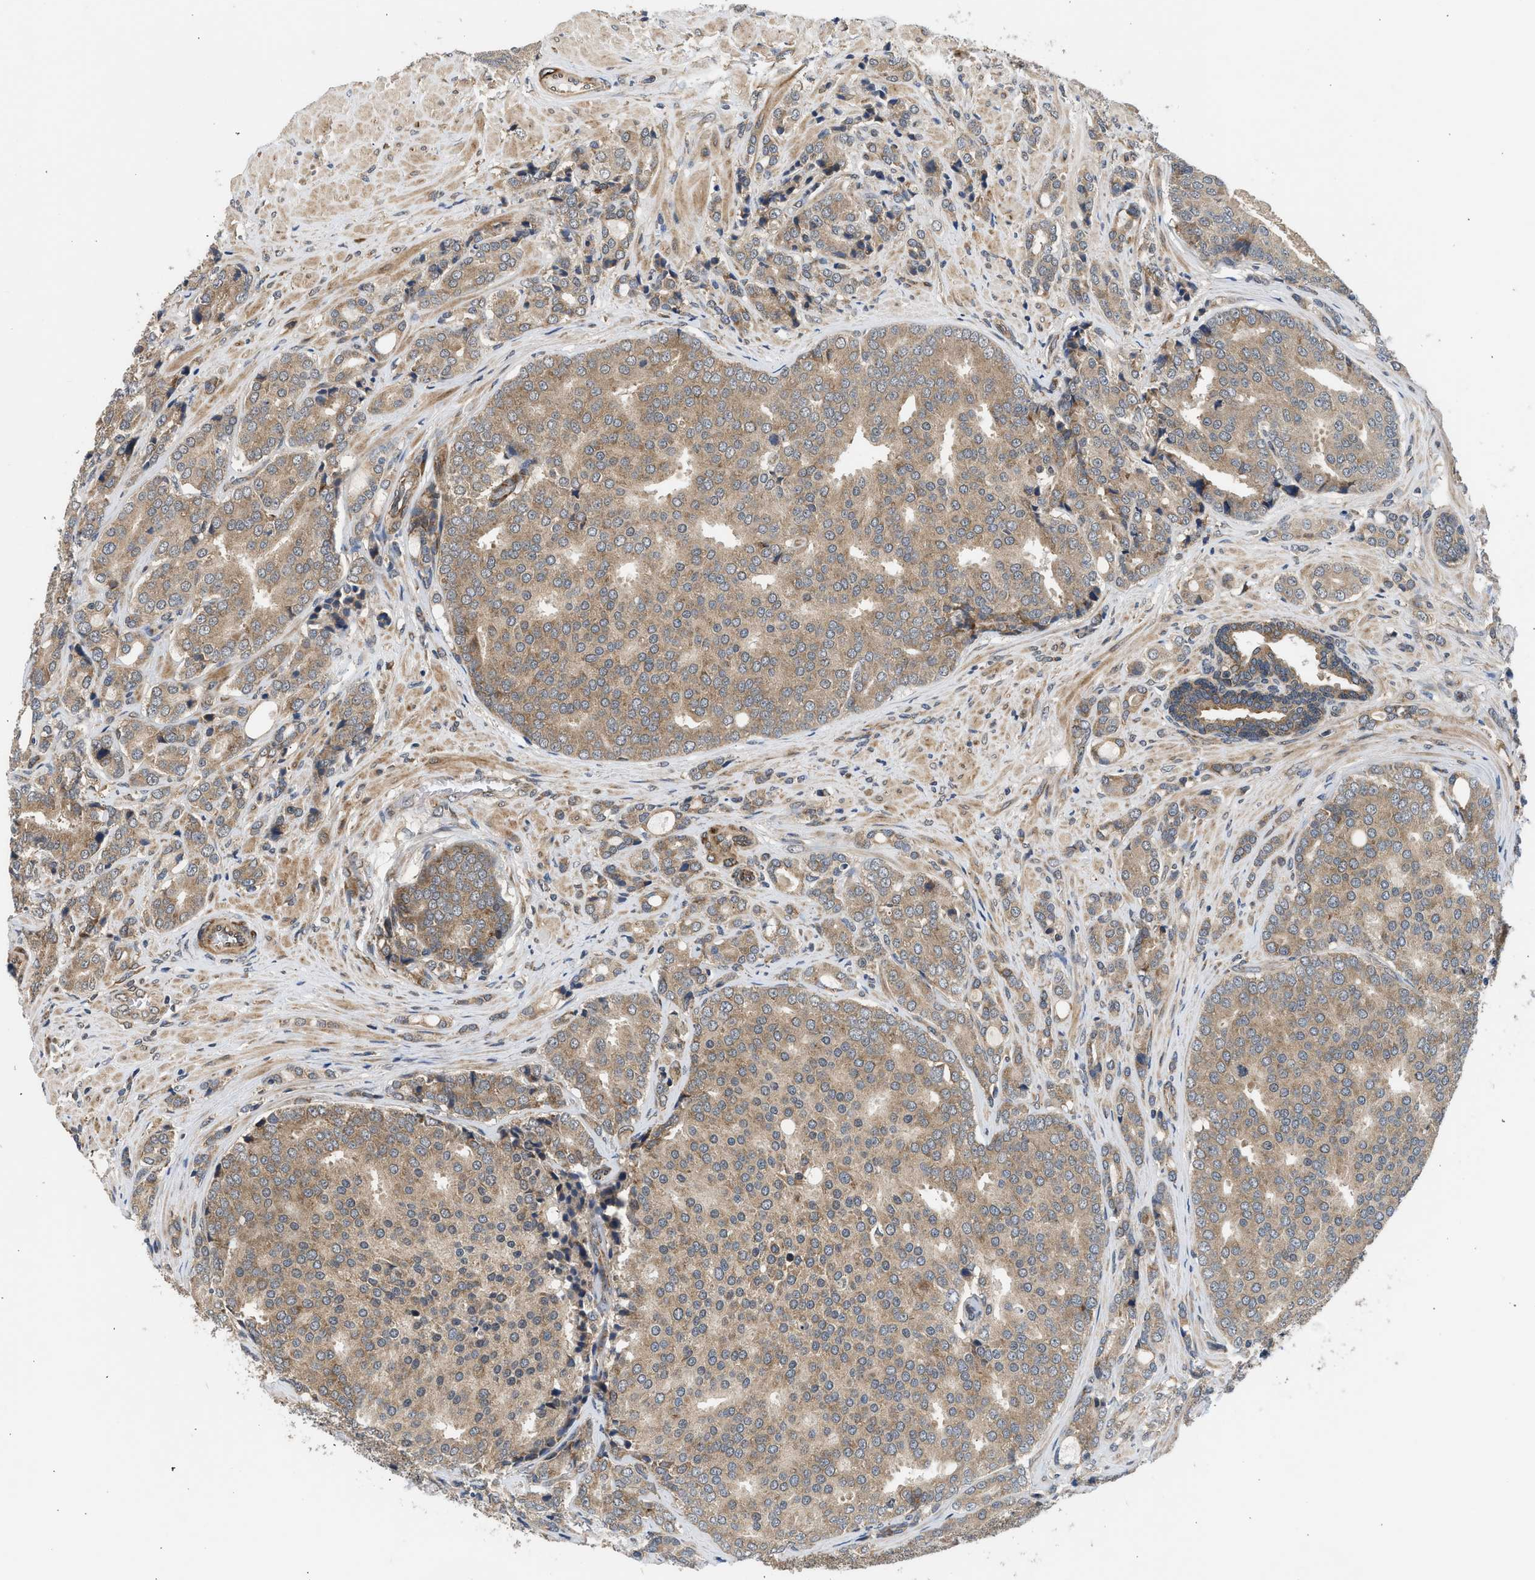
{"staining": {"intensity": "weak", "quantity": ">75%", "location": "cytoplasmic/membranous"}, "tissue": "prostate cancer", "cell_type": "Tumor cells", "image_type": "cancer", "snomed": [{"axis": "morphology", "description": "Adenocarcinoma, High grade"}, {"axis": "topography", "description": "Prostate"}], "caption": "Weak cytoplasmic/membranous protein expression is seen in about >75% of tumor cells in prostate cancer.", "gene": "POLG2", "patient": {"sex": "male", "age": 50}}